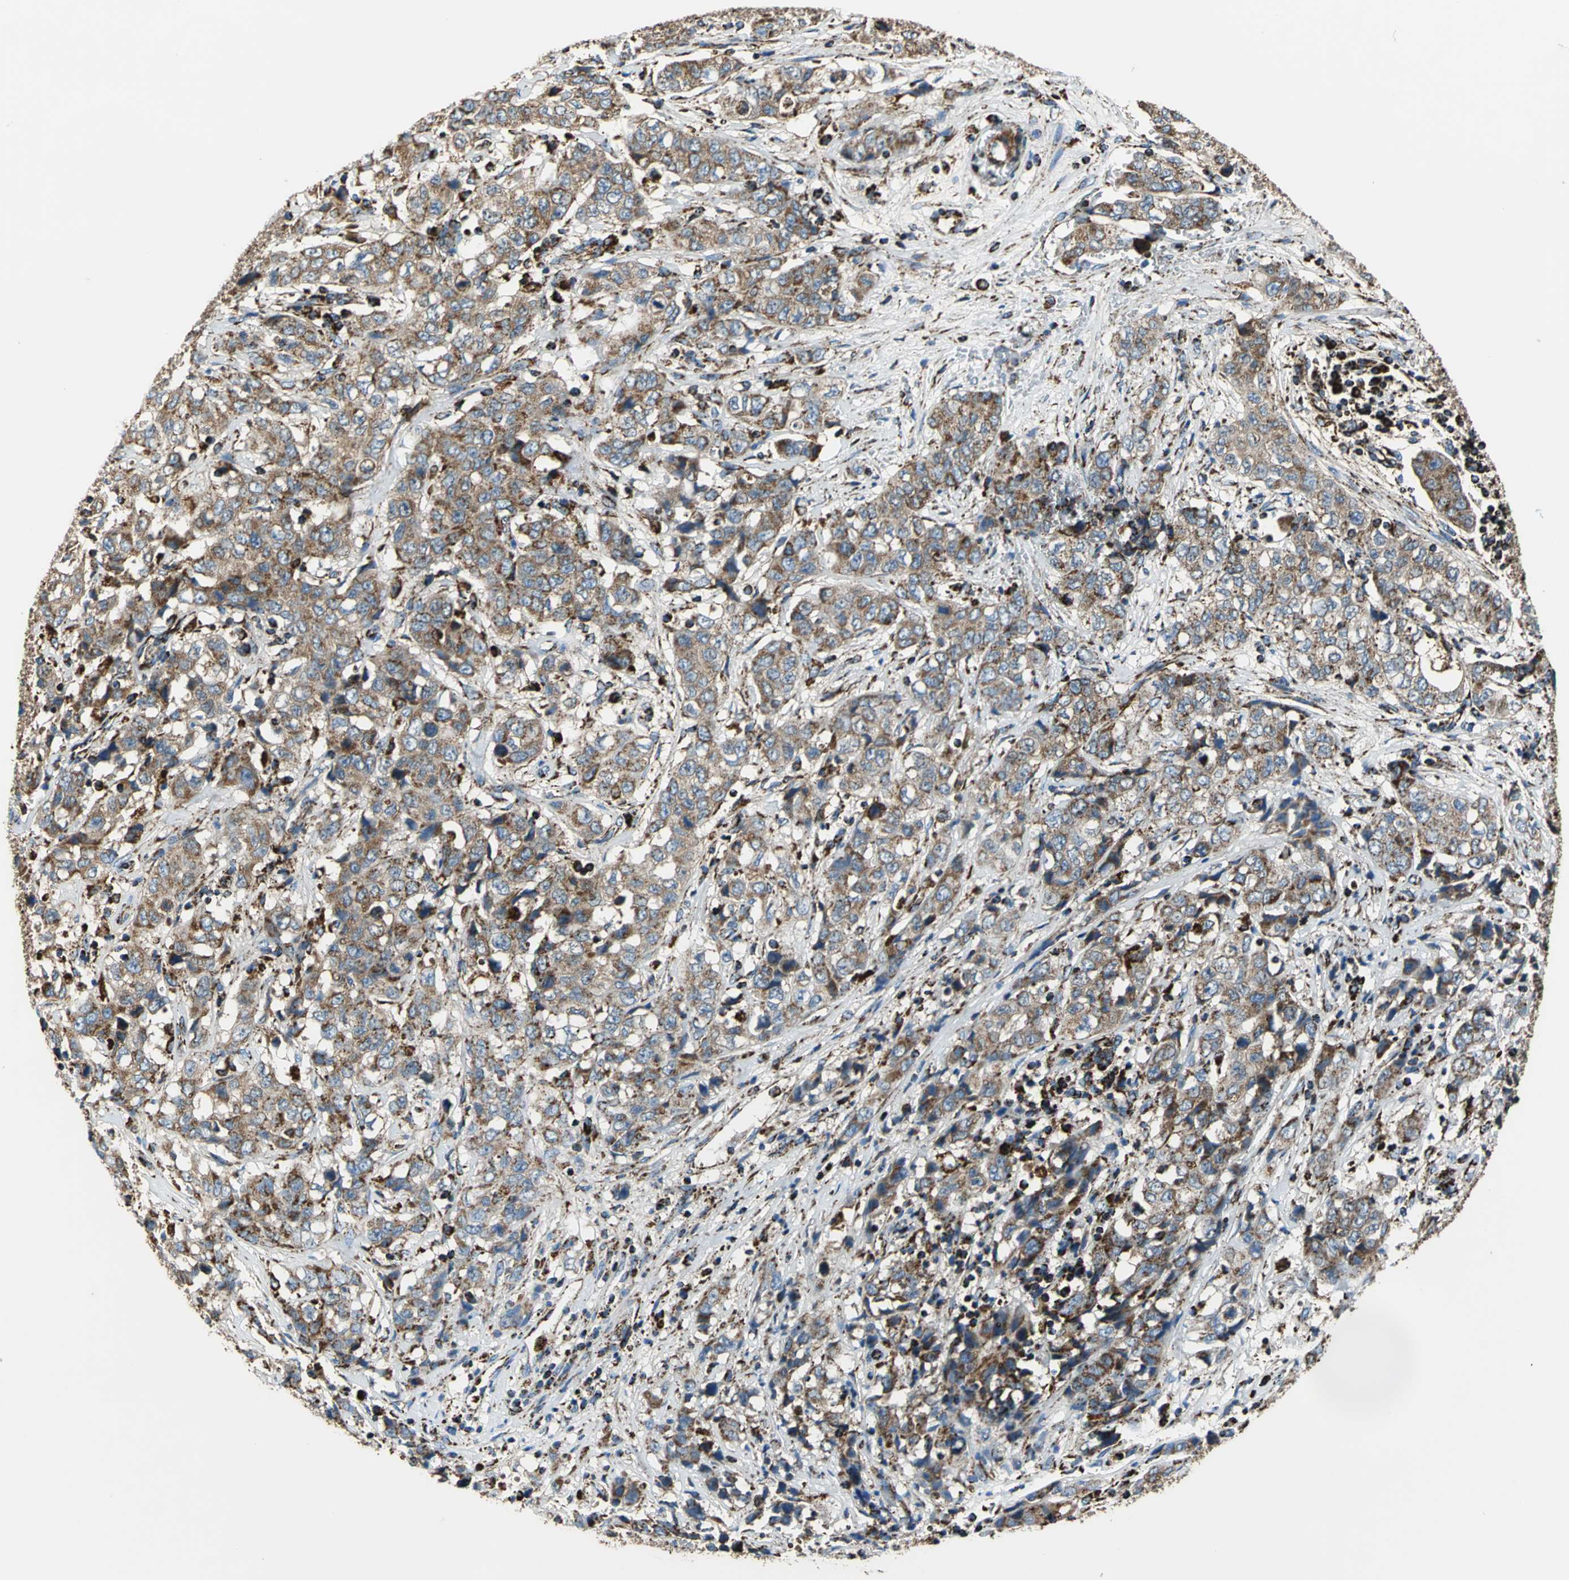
{"staining": {"intensity": "moderate", "quantity": ">75%", "location": "cytoplasmic/membranous"}, "tissue": "stomach cancer", "cell_type": "Tumor cells", "image_type": "cancer", "snomed": [{"axis": "morphology", "description": "Adenocarcinoma, NOS"}, {"axis": "topography", "description": "Stomach"}], "caption": "Stomach cancer was stained to show a protein in brown. There is medium levels of moderate cytoplasmic/membranous expression in approximately >75% of tumor cells. Immunohistochemistry stains the protein of interest in brown and the nuclei are stained blue.", "gene": "ECH1", "patient": {"sex": "male", "age": 48}}